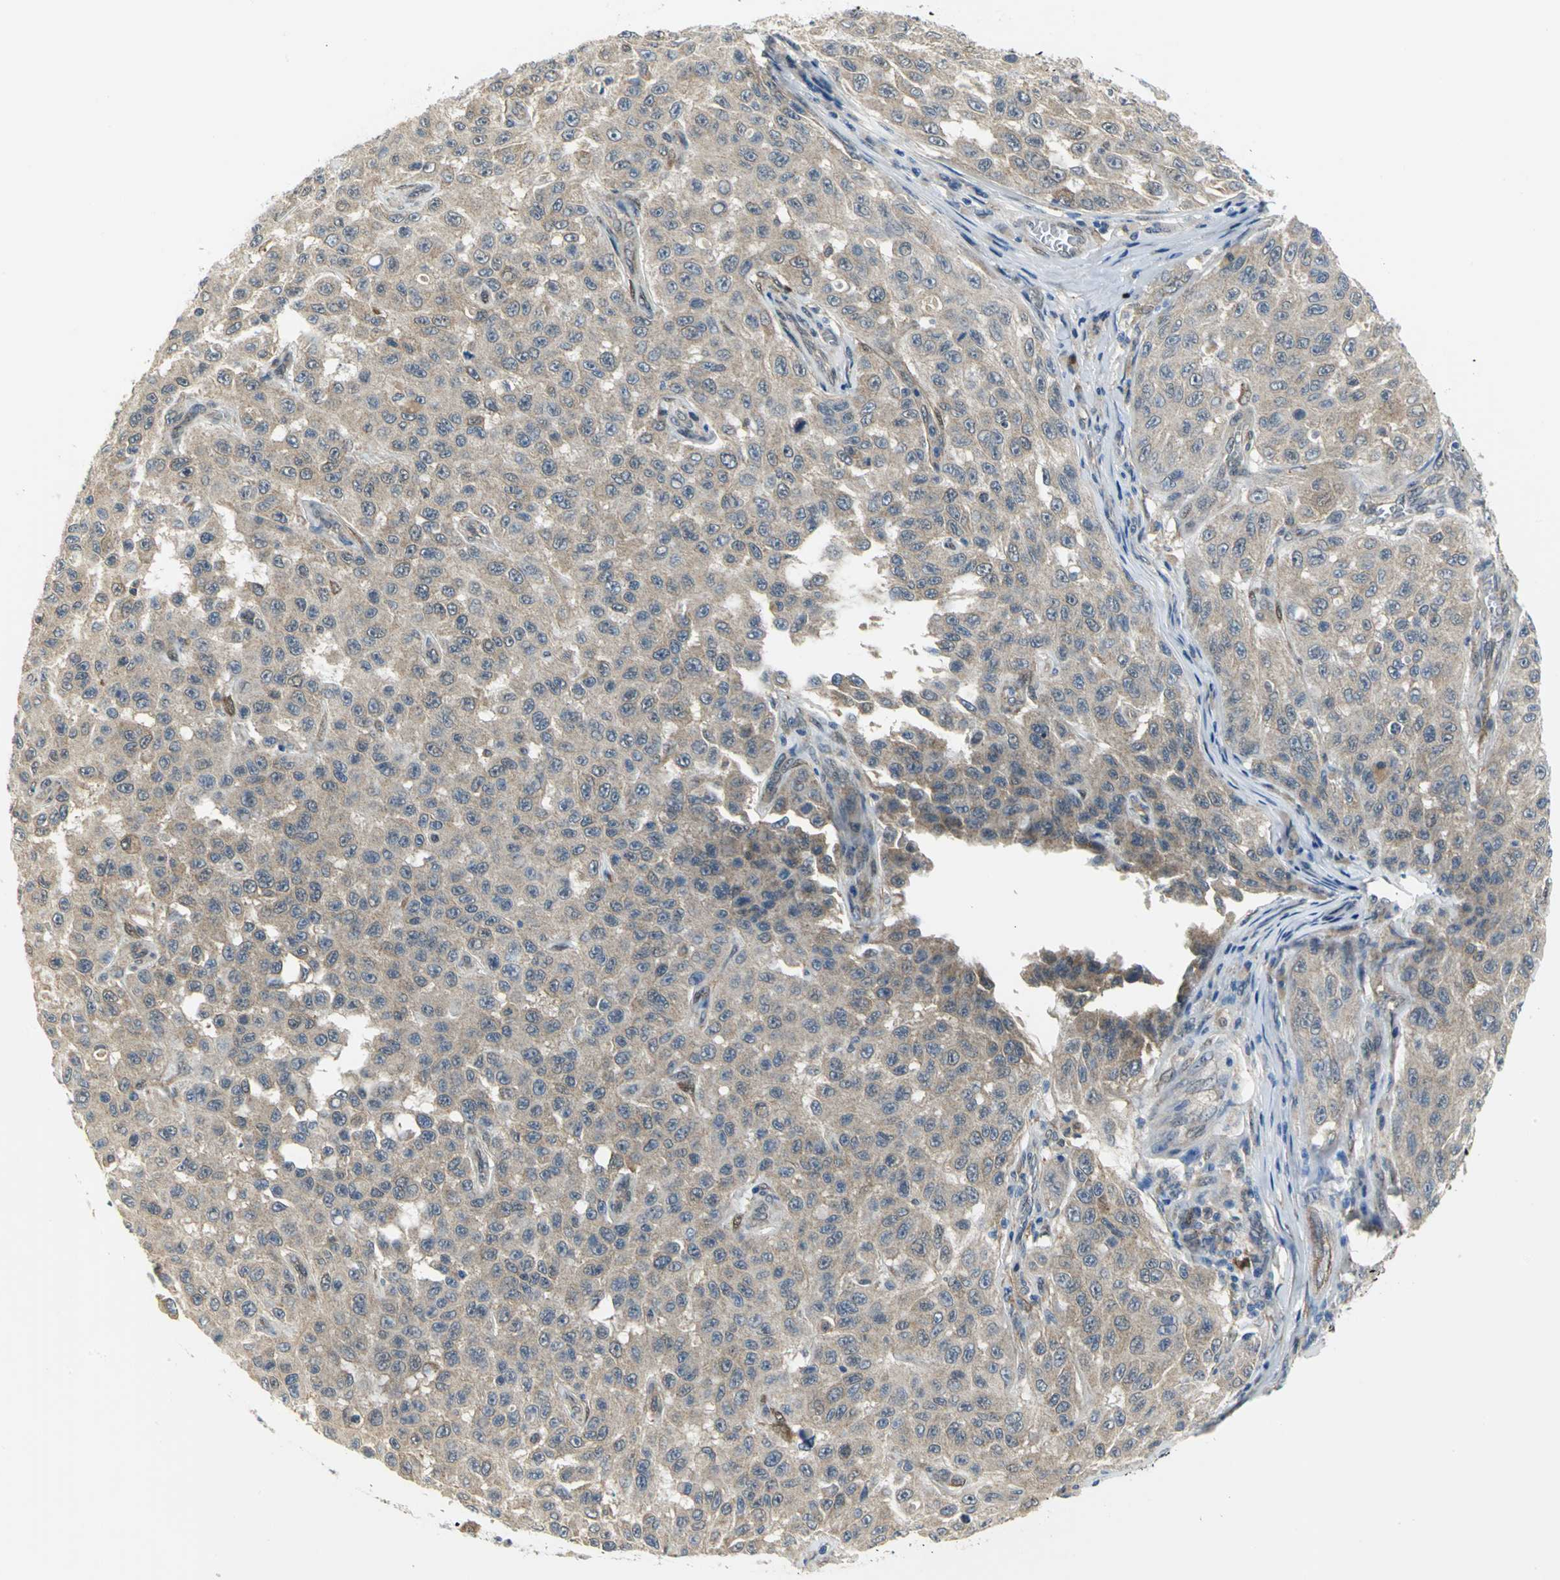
{"staining": {"intensity": "weak", "quantity": ">75%", "location": "cytoplasmic/membranous"}, "tissue": "melanoma", "cell_type": "Tumor cells", "image_type": "cancer", "snomed": [{"axis": "morphology", "description": "Malignant melanoma, NOS"}, {"axis": "topography", "description": "Skin"}], "caption": "There is low levels of weak cytoplasmic/membranous staining in tumor cells of malignant melanoma, as demonstrated by immunohistochemical staining (brown color).", "gene": "PGM3", "patient": {"sex": "male", "age": 30}}